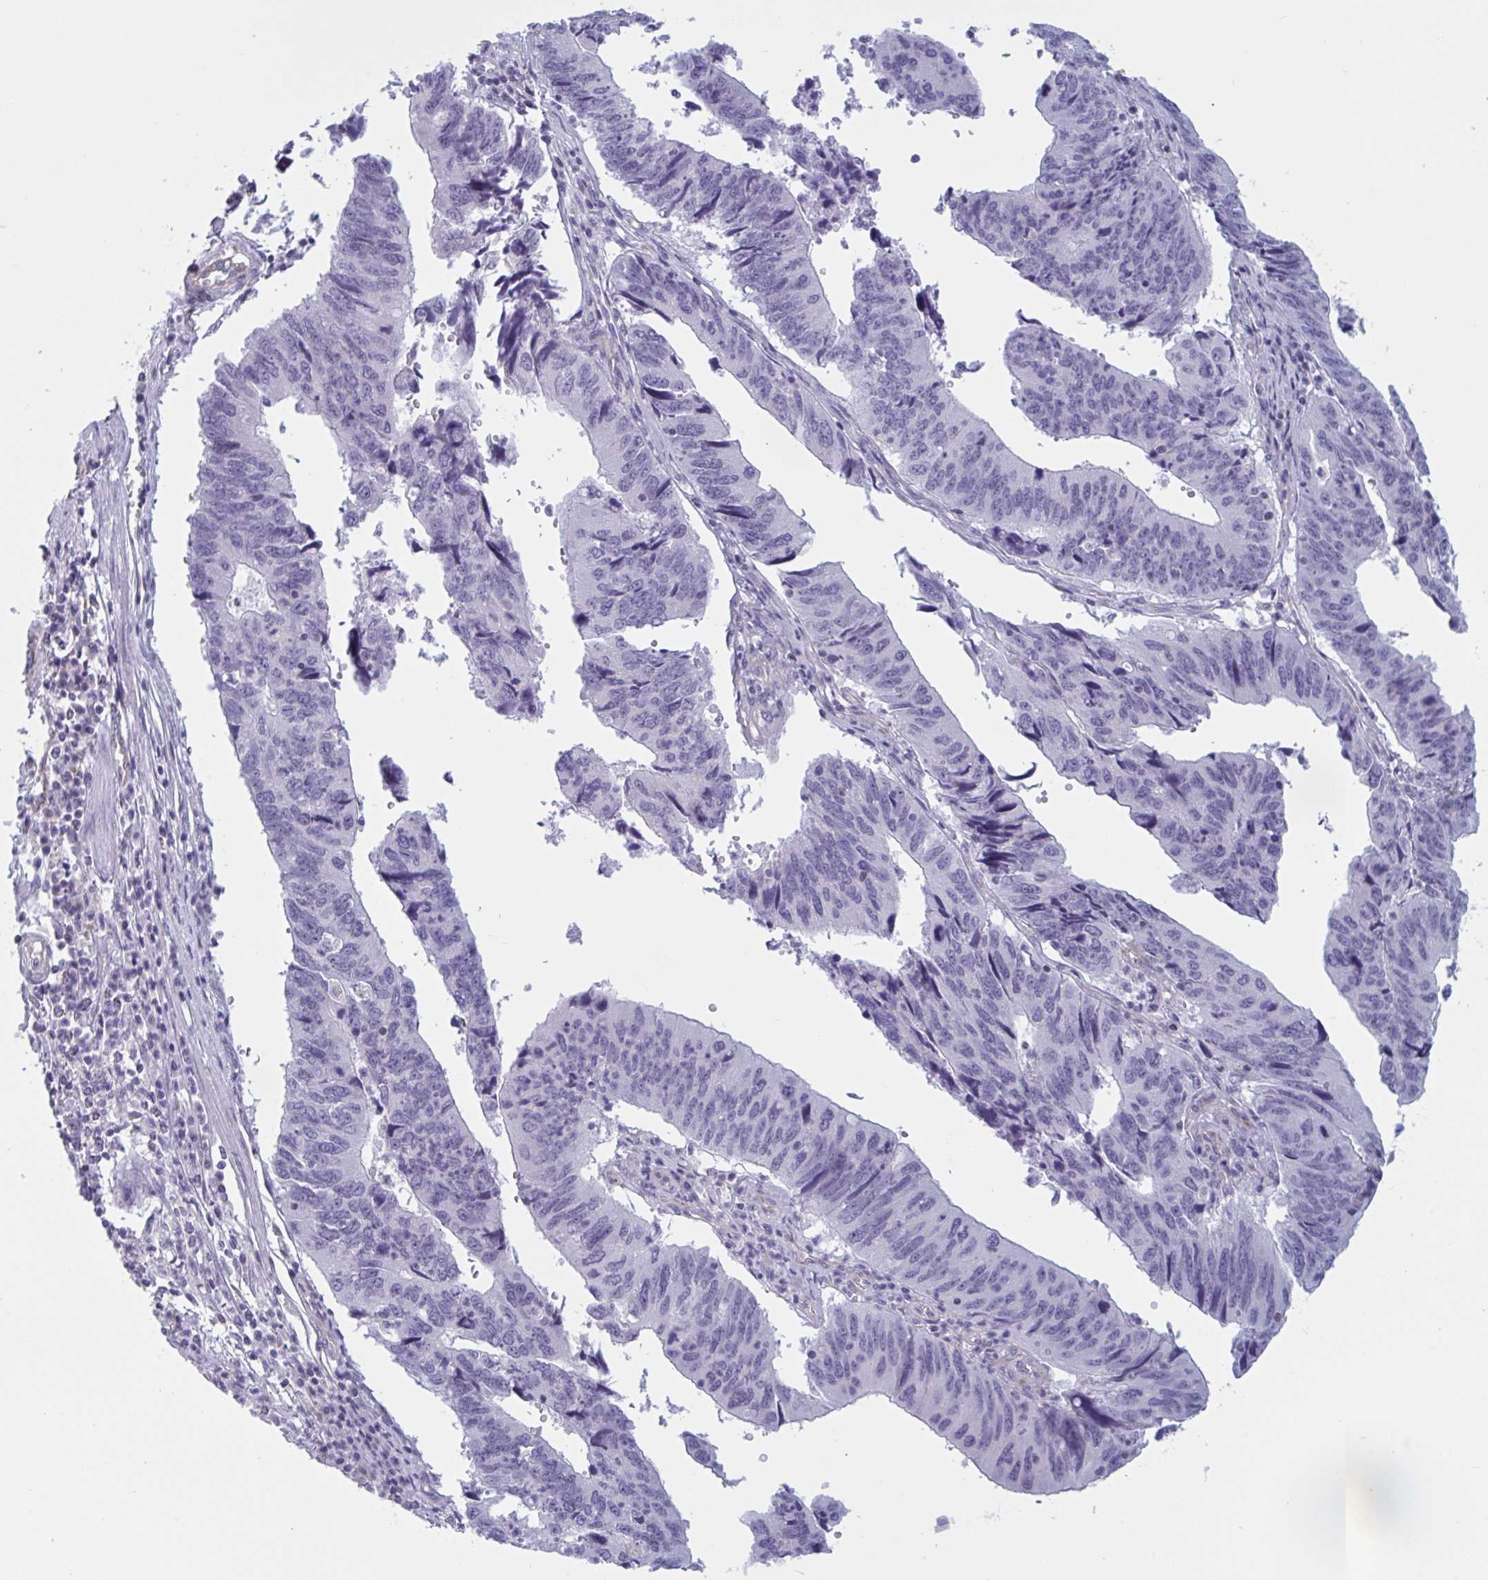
{"staining": {"intensity": "negative", "quantity": "none", "location": "none"}, "tissue": "stomach cancer", "cell_type": "Tumor cells", "image_type": "cancer", "snomed": [{"axis": "morphology", "description": "Adenocarcinoma, NOS"}, {"axis": "topography", "description": "Stomach"}], "caption": "Immunohistochemical staining of human adenocarcinoma (stomach) reveals no significant positivity in tumor cells.", "gene": "OR1L3", "patient": {"sex": "male", "age": 59}}